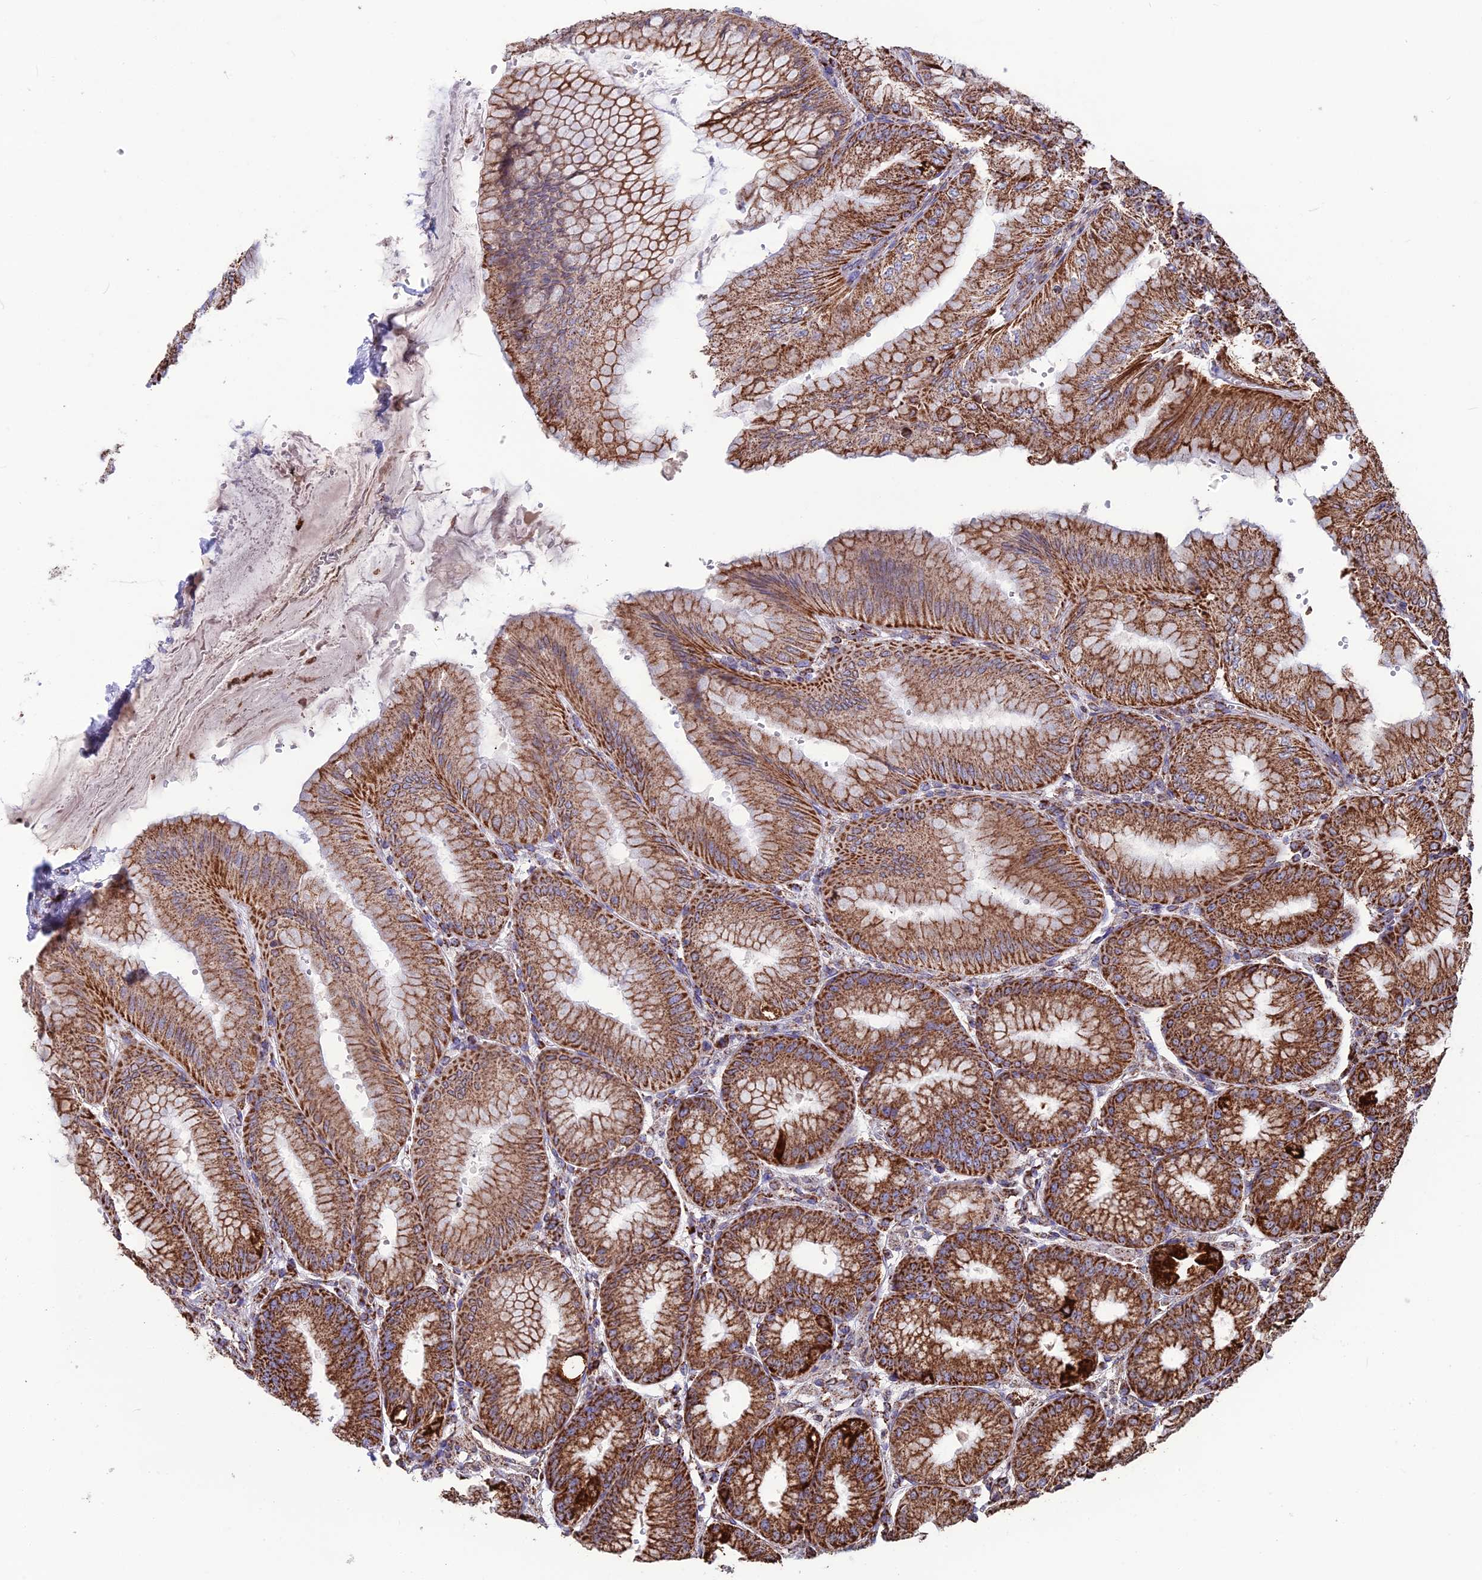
{"staining": {"intensity": "strong", "quantity": ">75%", "location": "cytoplasmic/membranous"}, "tissue": "stomach", "cell_type": "Glandular cells", "image_type": "normal", "snomed": [{"axis": "morphology", "description": "Normal tissue, NOS"}, {"axis": "topography", "description": "Stomach, lower"}], "caption": "Glandular cells demonstrate high levels of strong cytoplasmic/membranous expression in about >75% of cells in benign stomach.", "gene": "CS", "patient": {"sex": "male", "age": 71}}